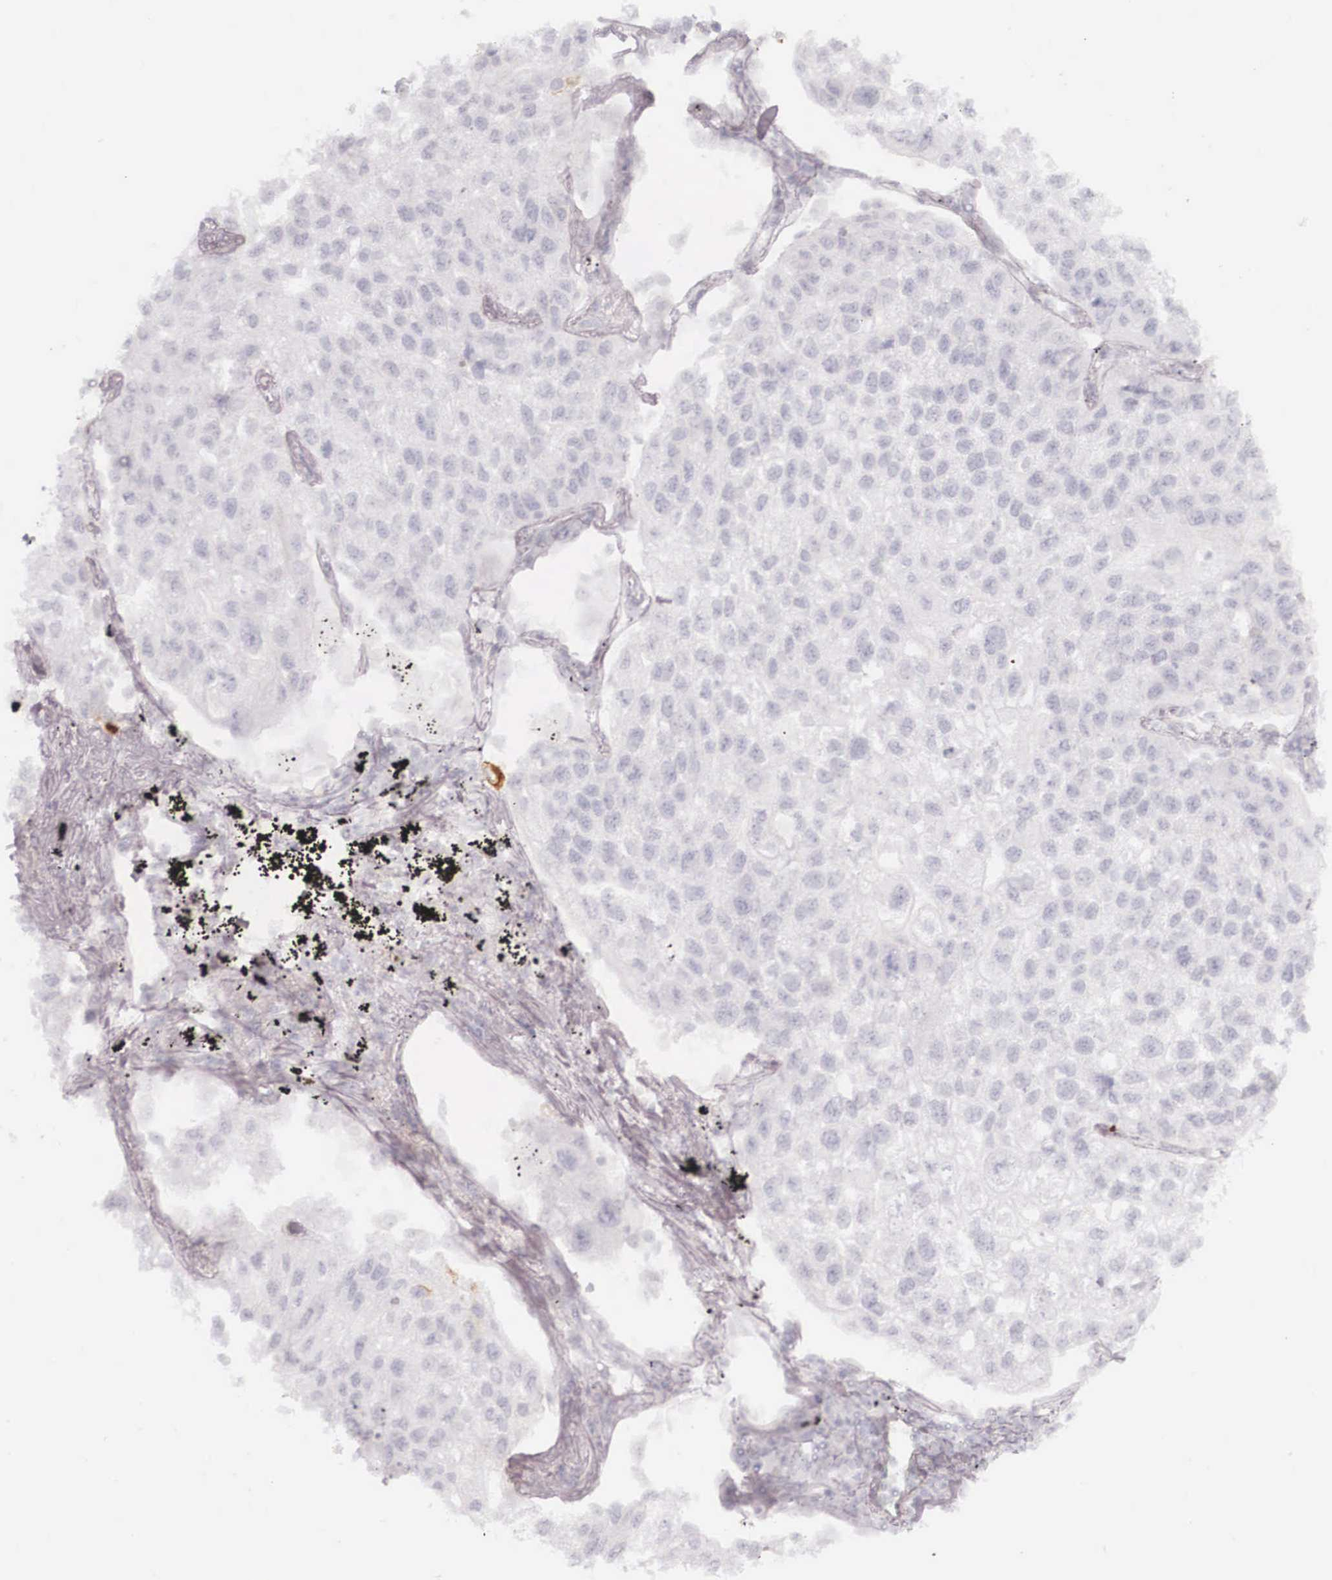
{"staining": {"intensity": "negative", "quantity": "none", "location": "none"}, "tissue": "lung cancer", "cell_type": "Tumor cells", "image_type": "cancer", "snomed": [{"axis": "morphology", "description": "Squamous cell carcinoma, NOS"}, {"axis": "topography", "description": "Lung"}], "caption": "A photomicrograph of human lung cancer is negative for staining in tumor cells.", "gene": "KRT14", "patient": {"sex": "male", "age": 75}}